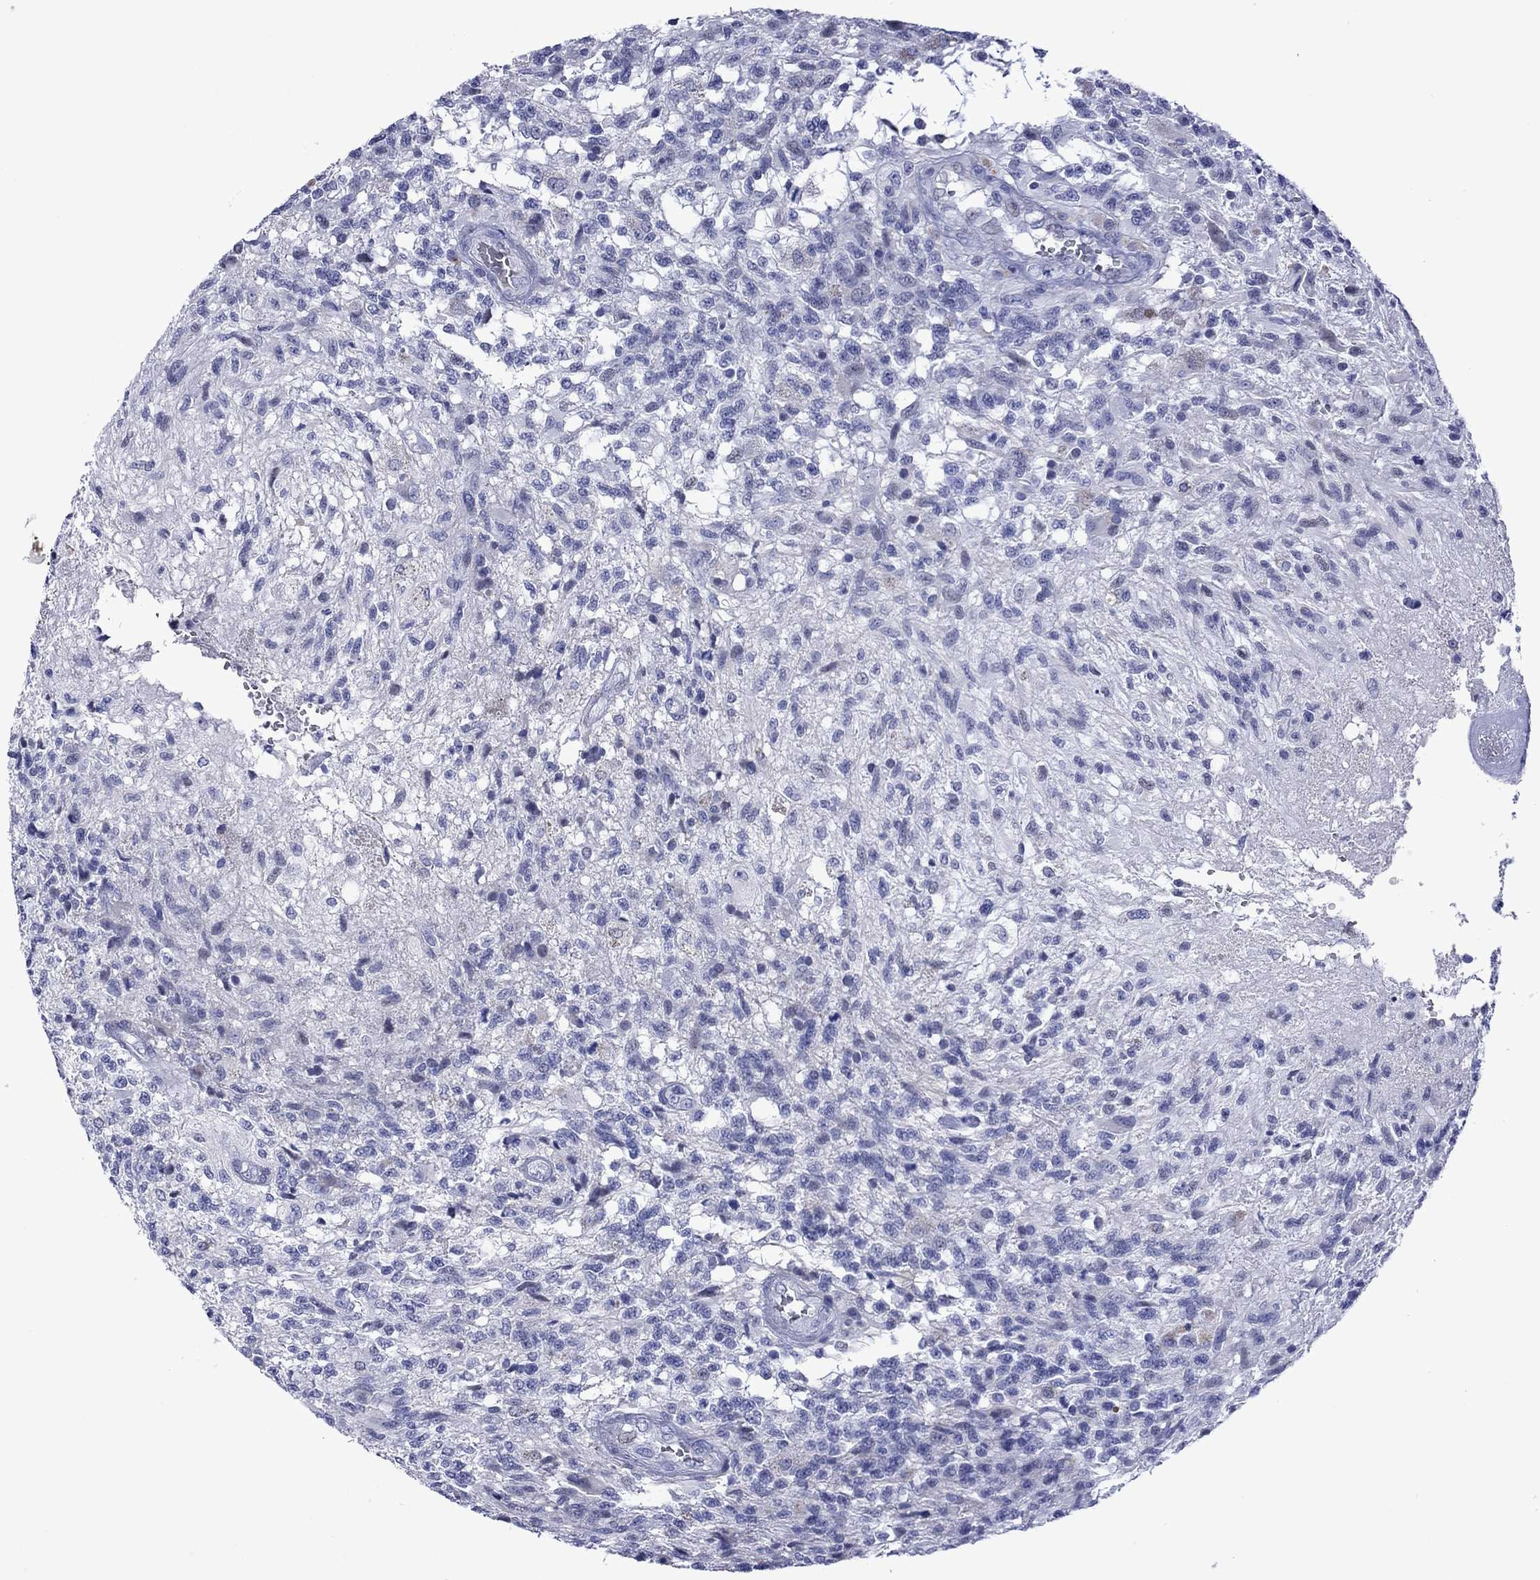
{"staining": {"intensity": "negative", "quantity": "none", "location": "none"}, "tissue": "glioma", "cell_type": "Tumor cells", "image_type": "cancer", "snomed": [{"axis": "morphology", "description": "Glioma, malignant, High grade"}, {"axis": "topography", "description": "Brain"}], "caption": "Photomicrograph shows no protein staining in tumor cells of malignant glioma (high-grade) tissue.", "gene": "PIWIL1", "patient": {"sex": "male", "age": 56}}